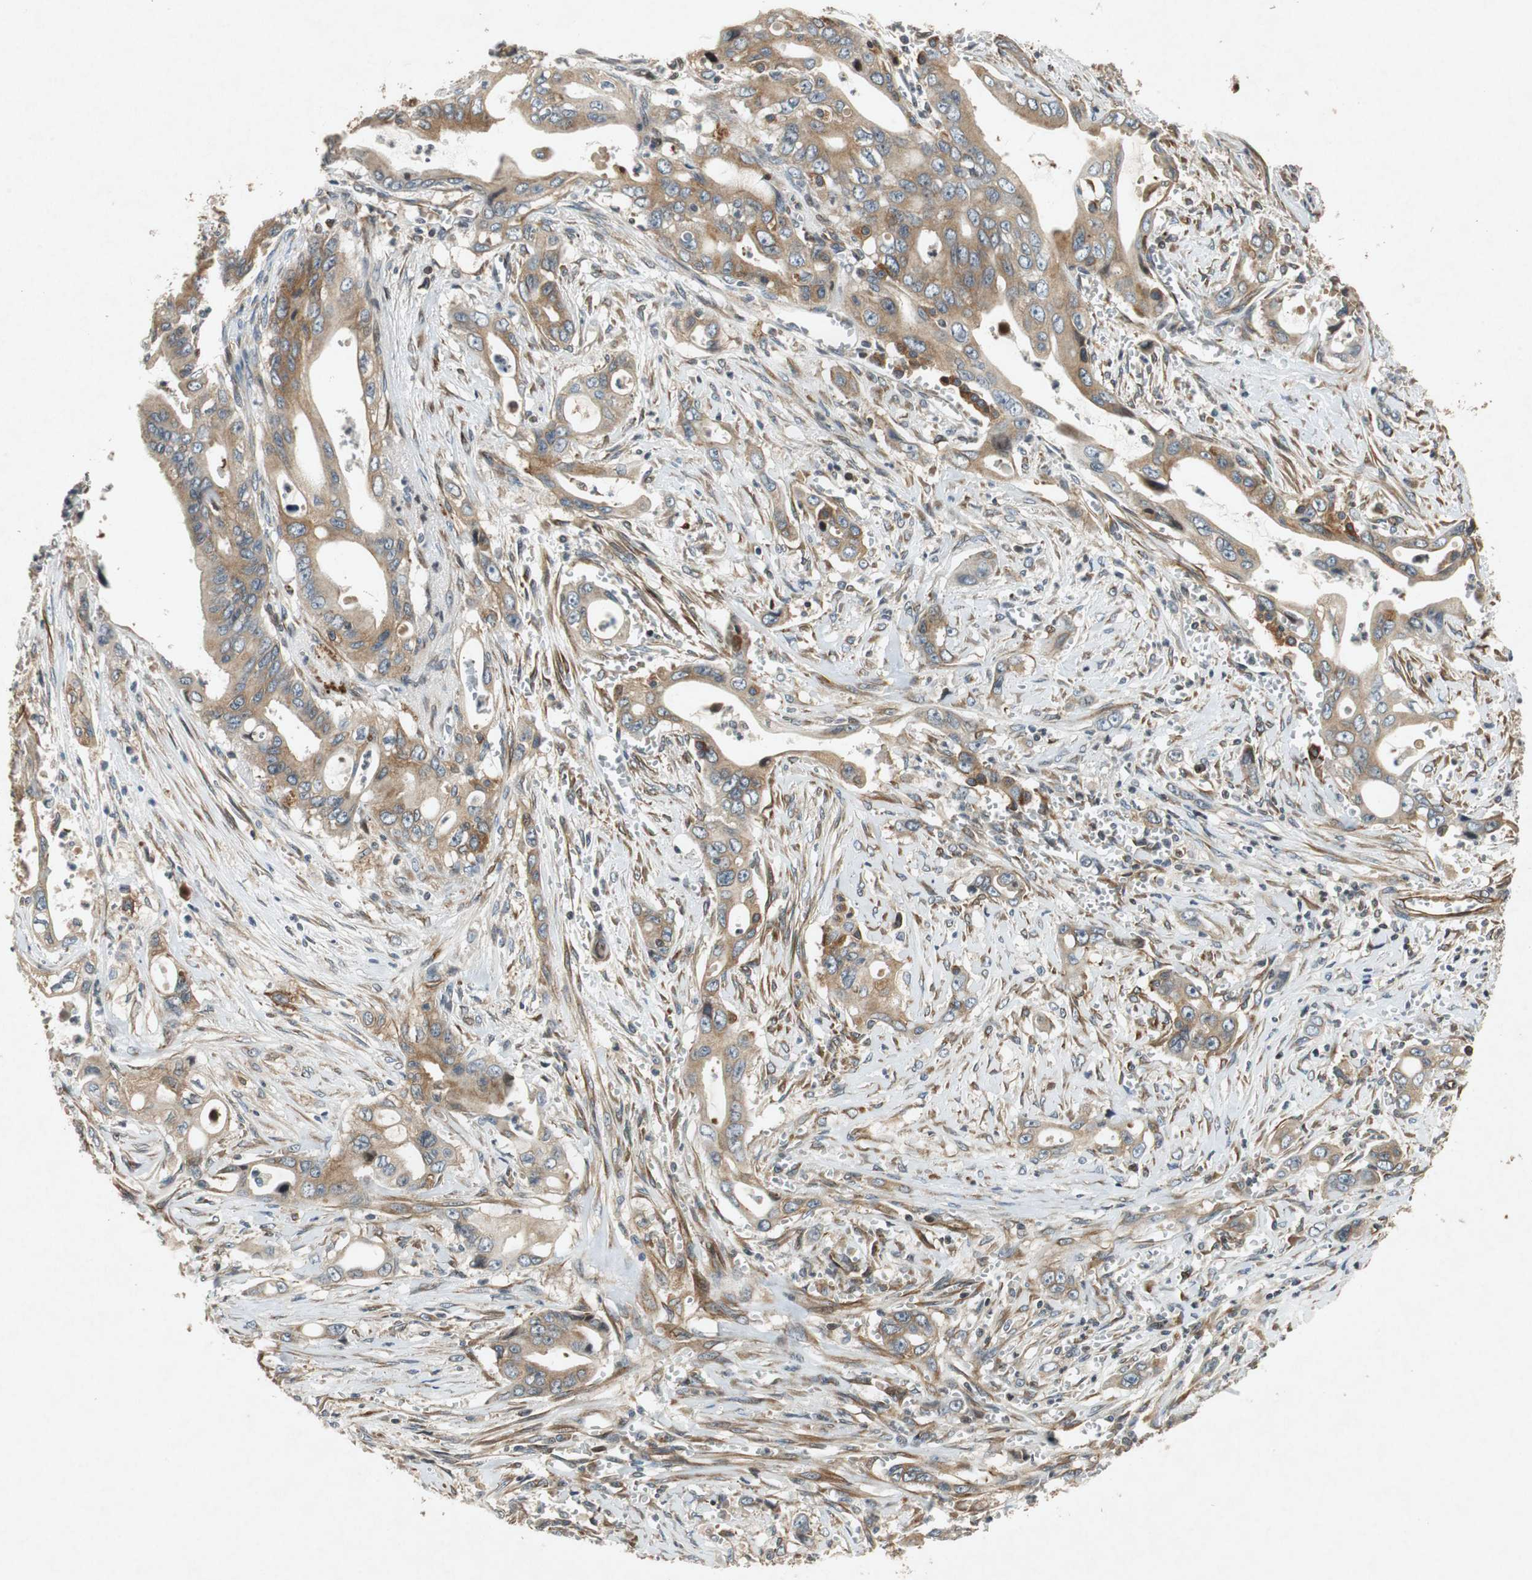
{"staining": {"intensity": "moderate", "quantity": ">75%", "location": "cytoplasmic/membranous"}, "tissue": "pancreatic cancer", "cell_type": "Tumor cells", "image_type": "cancer", "snomed": [{"axis": "morphology", "description": "Adenocarcinoma, NOS"}, {"axis": "topography", "description": "Pancreas"}], "caption": "A medium amount of moderate cytoplasmic/membranous expression is seen in about >75% of tumor cells in pancreatic adenocarcinoma tissue.", "gene": "TUBA4A", "patient": {"sex": "male", "age": 59}}